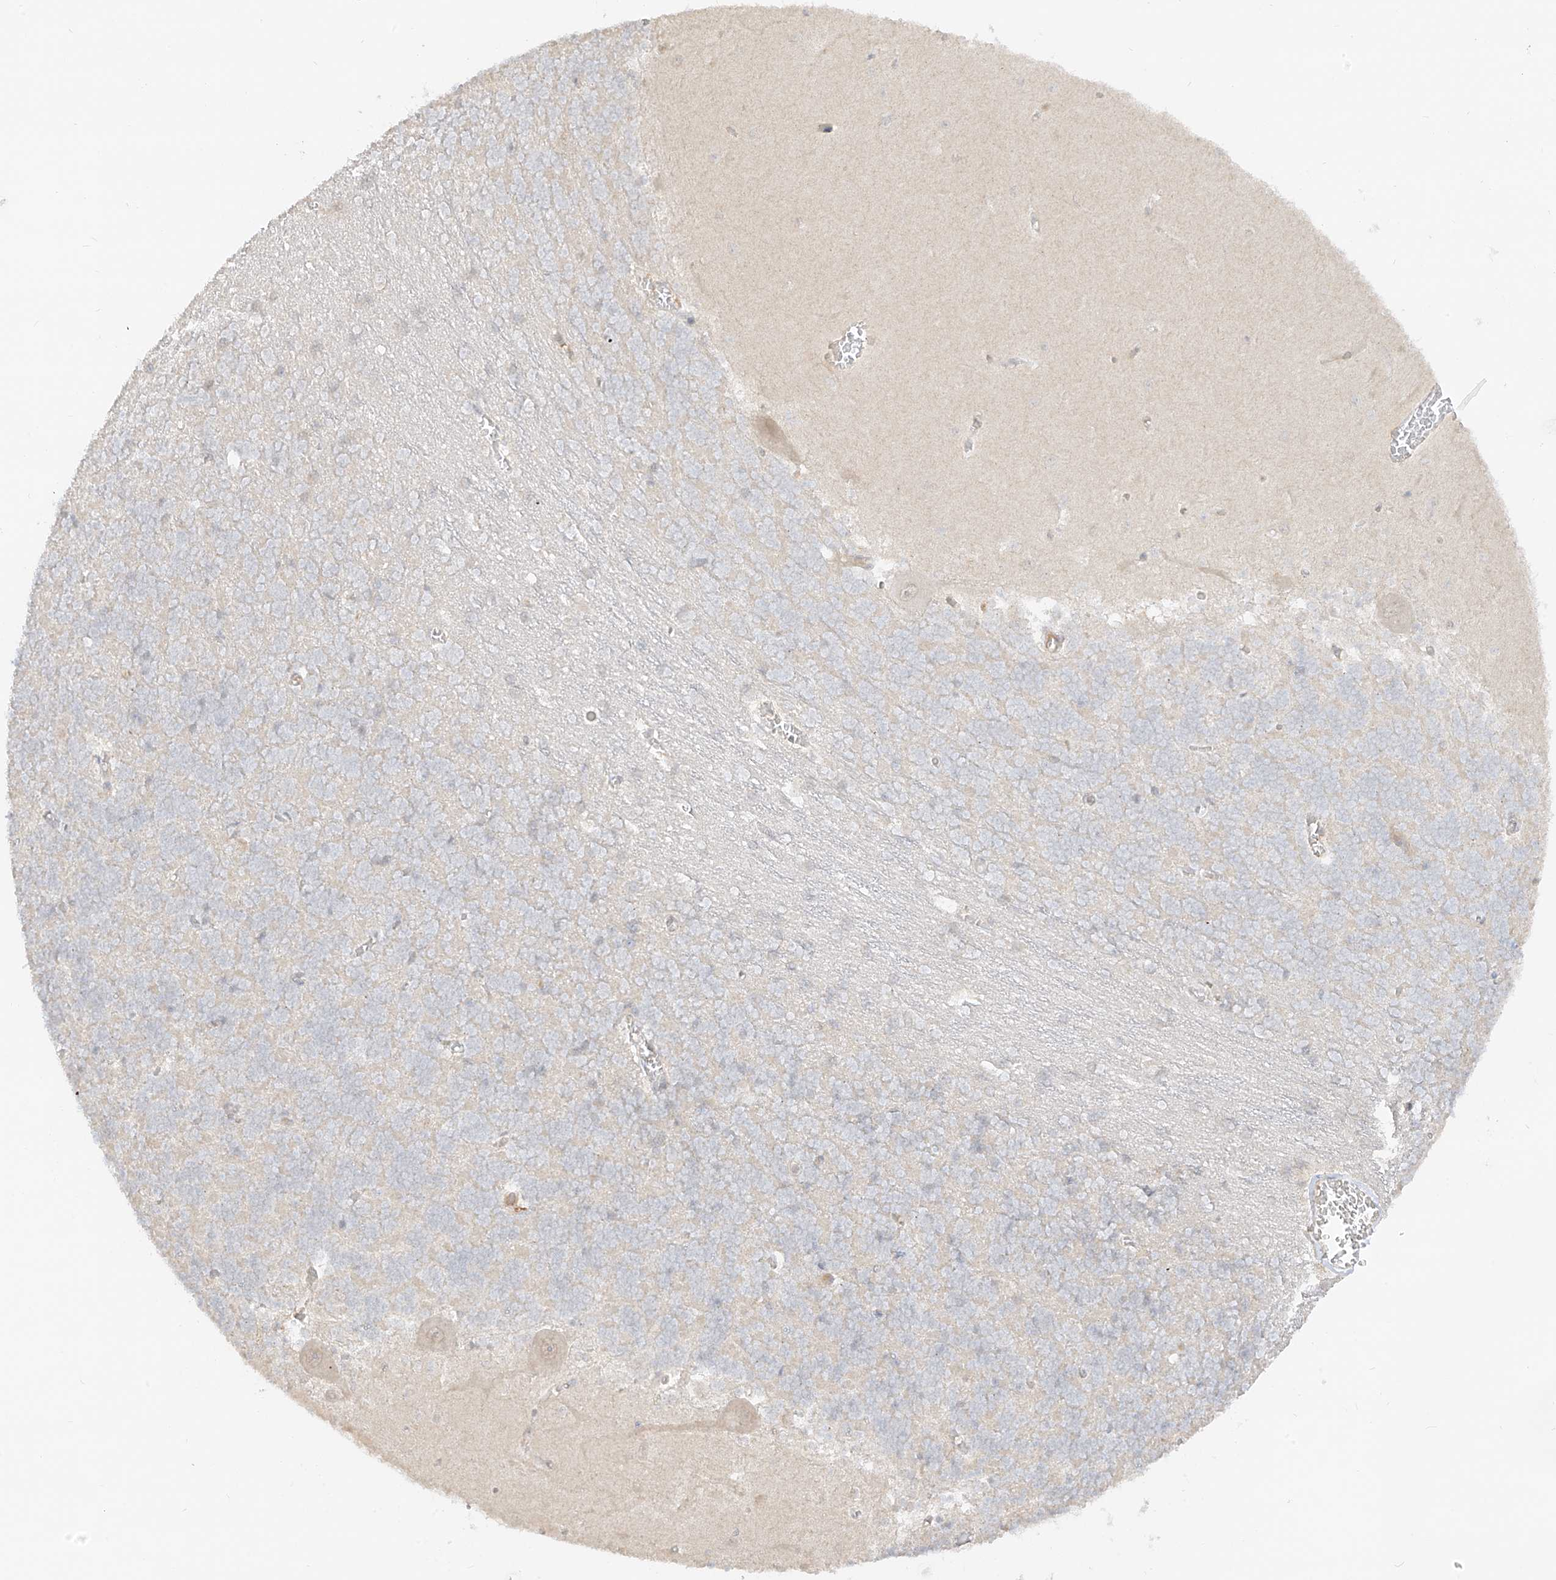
{"staining": {"intensity": "negative", "quantity": "none", "location": "none"}, "tissue": "cerebellum", "cell_type": "Cells in granular layer", "image_type": "normal", "snomed": [{"axis": "morphology", "description": "Normal tissue, NOS"}, {"axis": "topography", "description": "Cerebellum"}], "caption": "This image is of normal cerebellum stained with immunohistochemistry to label a protein in brown with the nuclei are counter-stained blue. There is no expression in cells in granular layer. (DAB immunohistochemistry (IHC) with hematoxylin counter stain).", "gene": "LIPT1", "patient": {"sex": "male", "age": 37}}